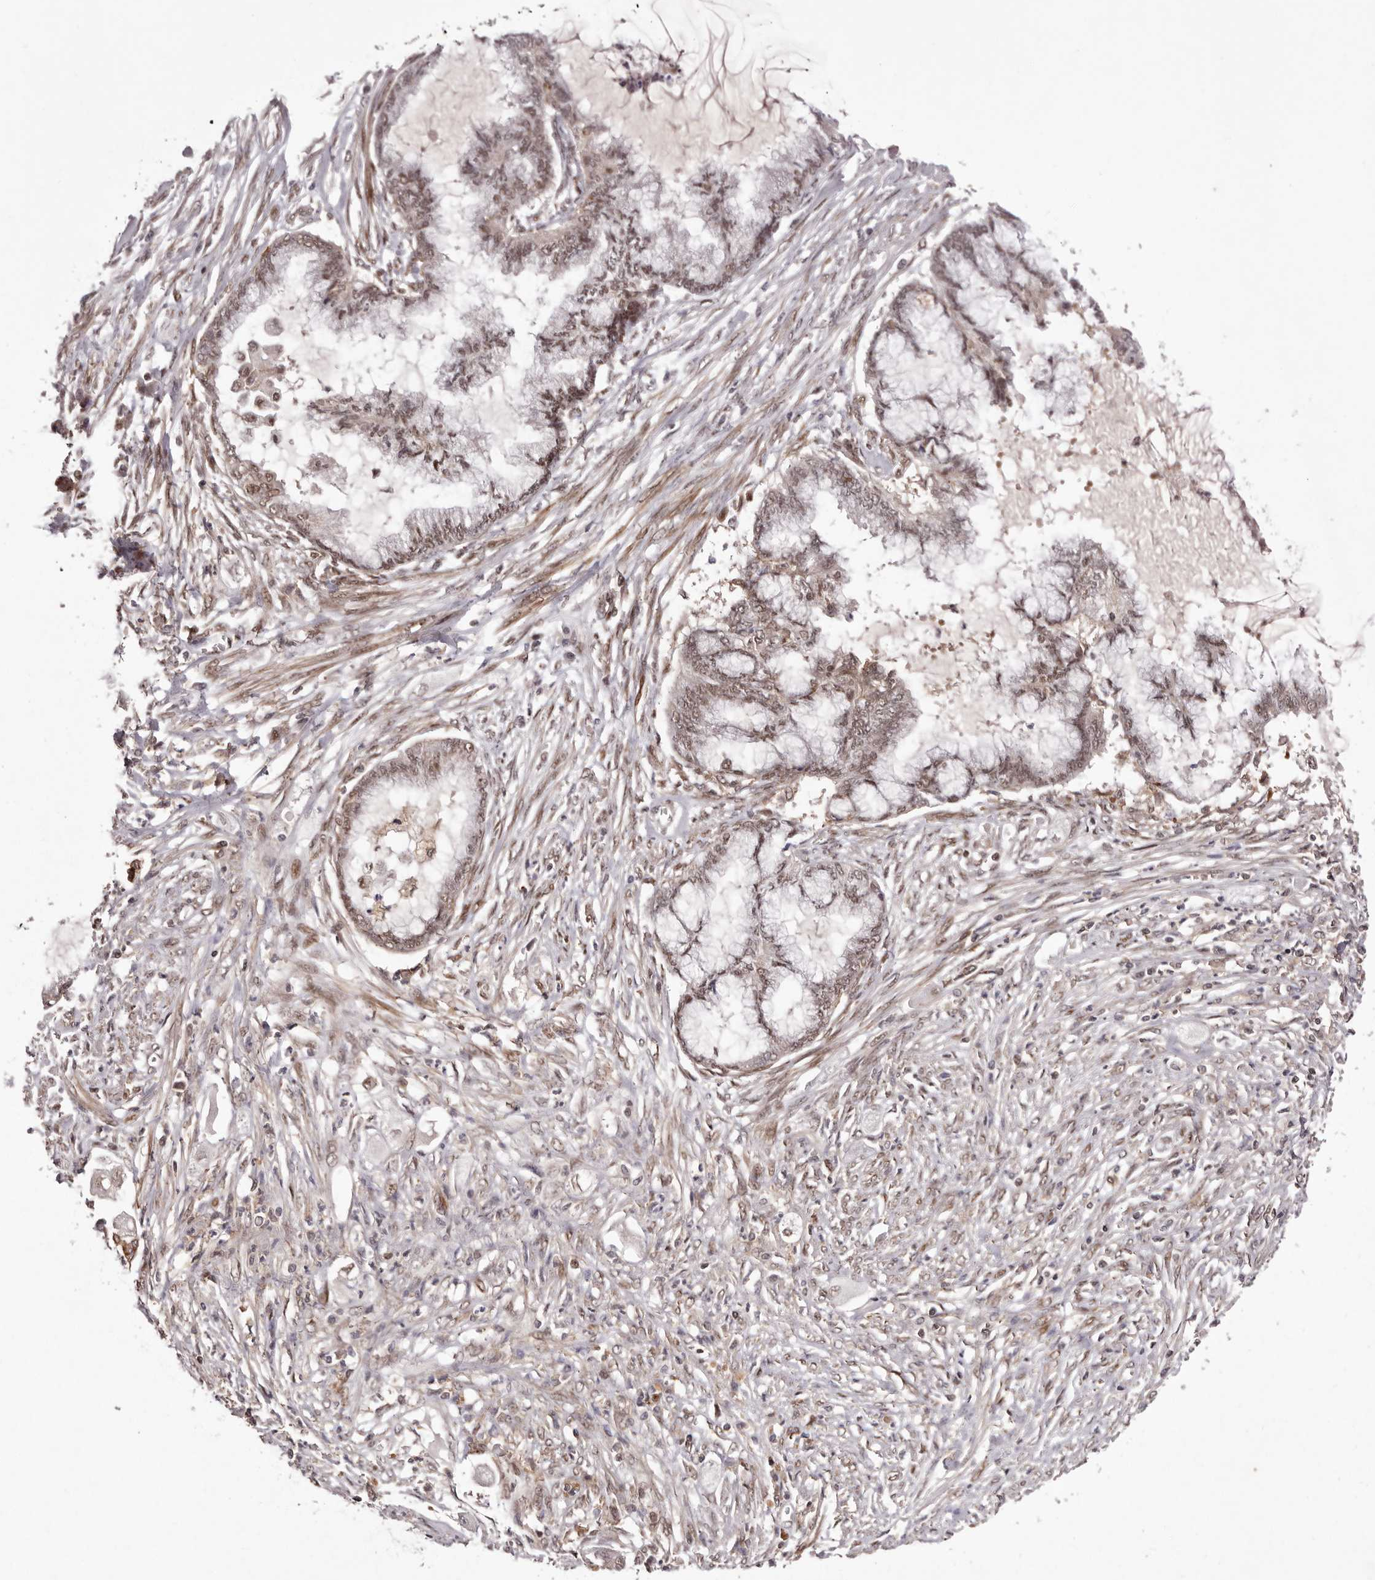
{"staining": {"intensity": "moderate", "quantity": ">75%", "location": "nuclear"}, "tissue": "endometrial cancer", "cell_type": "Tumor cells", "image_type": "cancer", "snomed": [{"axis": "morphology", "description": "Adenocarcinoma, NOS"}, {"axis": "topography", "description": "Endometrium"}], "caption": "Immunohistochemistry histopathology image of human endometrial adenocarcinoma stained for a protein (brown), which exhibits medium levels of moderate nuclear staining in about >75% of tumor cells.", "gene": "FBXO5", "patient": {"sex": "female", "age": 86}}